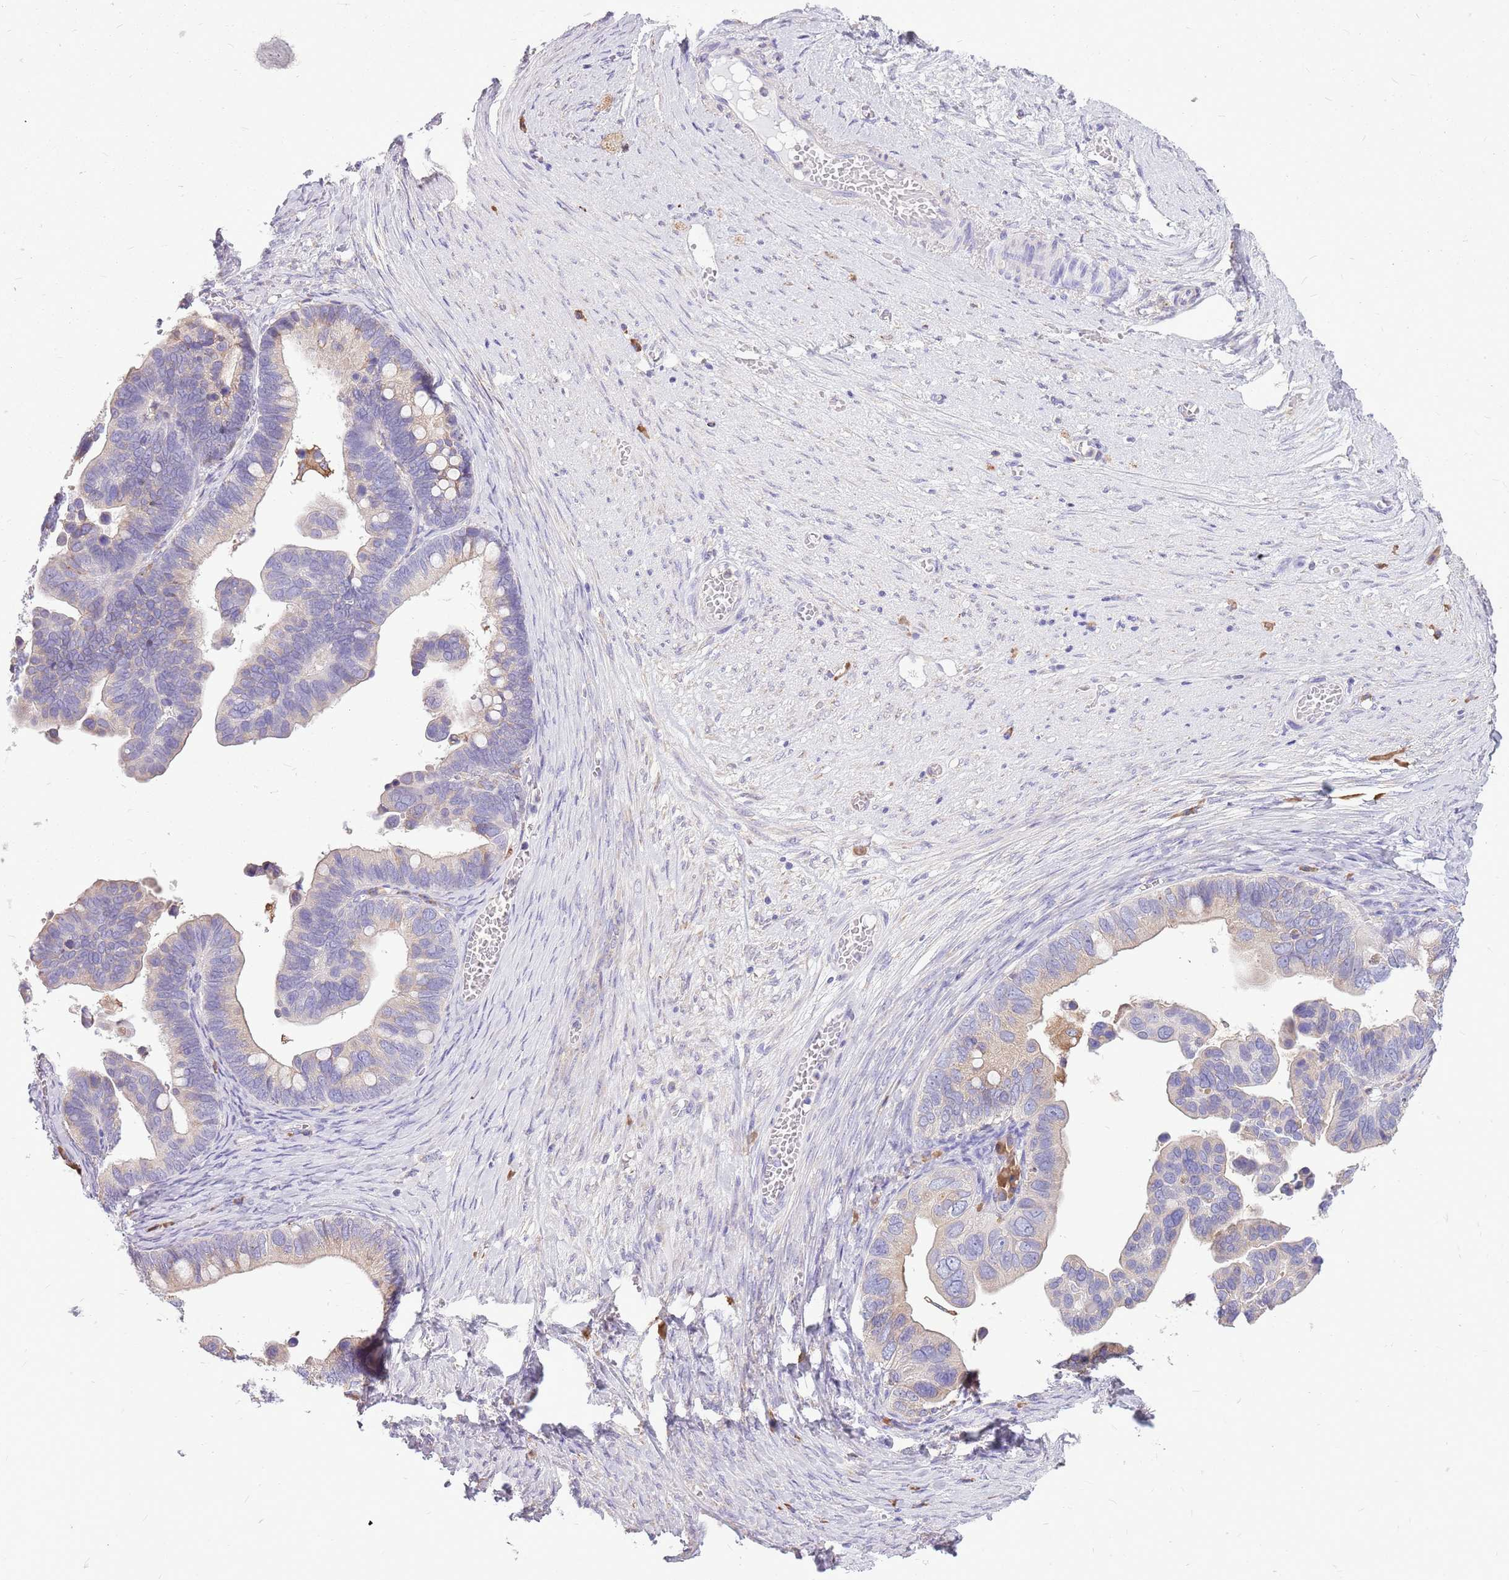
{"staining": {"intensity": "weak", "quantity": "<25%", "location": "cytoplasmic/membranous"}, "tissue": "ovarian cancer", "cell_type": "Tumor cells", "image_type": "cancer", "snomed": [{"axis": "morphology", "description": "Cystadenocarcinoma, serous, NOS"}, {"axis": "topography", "description": "Ovary"}], "caption": "Photomicrograph shows no significant protein positivity in tumor cells of serous cystadenocarcinoma (ovarian).", "gene": "KCTD19", "patient": {"sex": "female", "age": 56}}